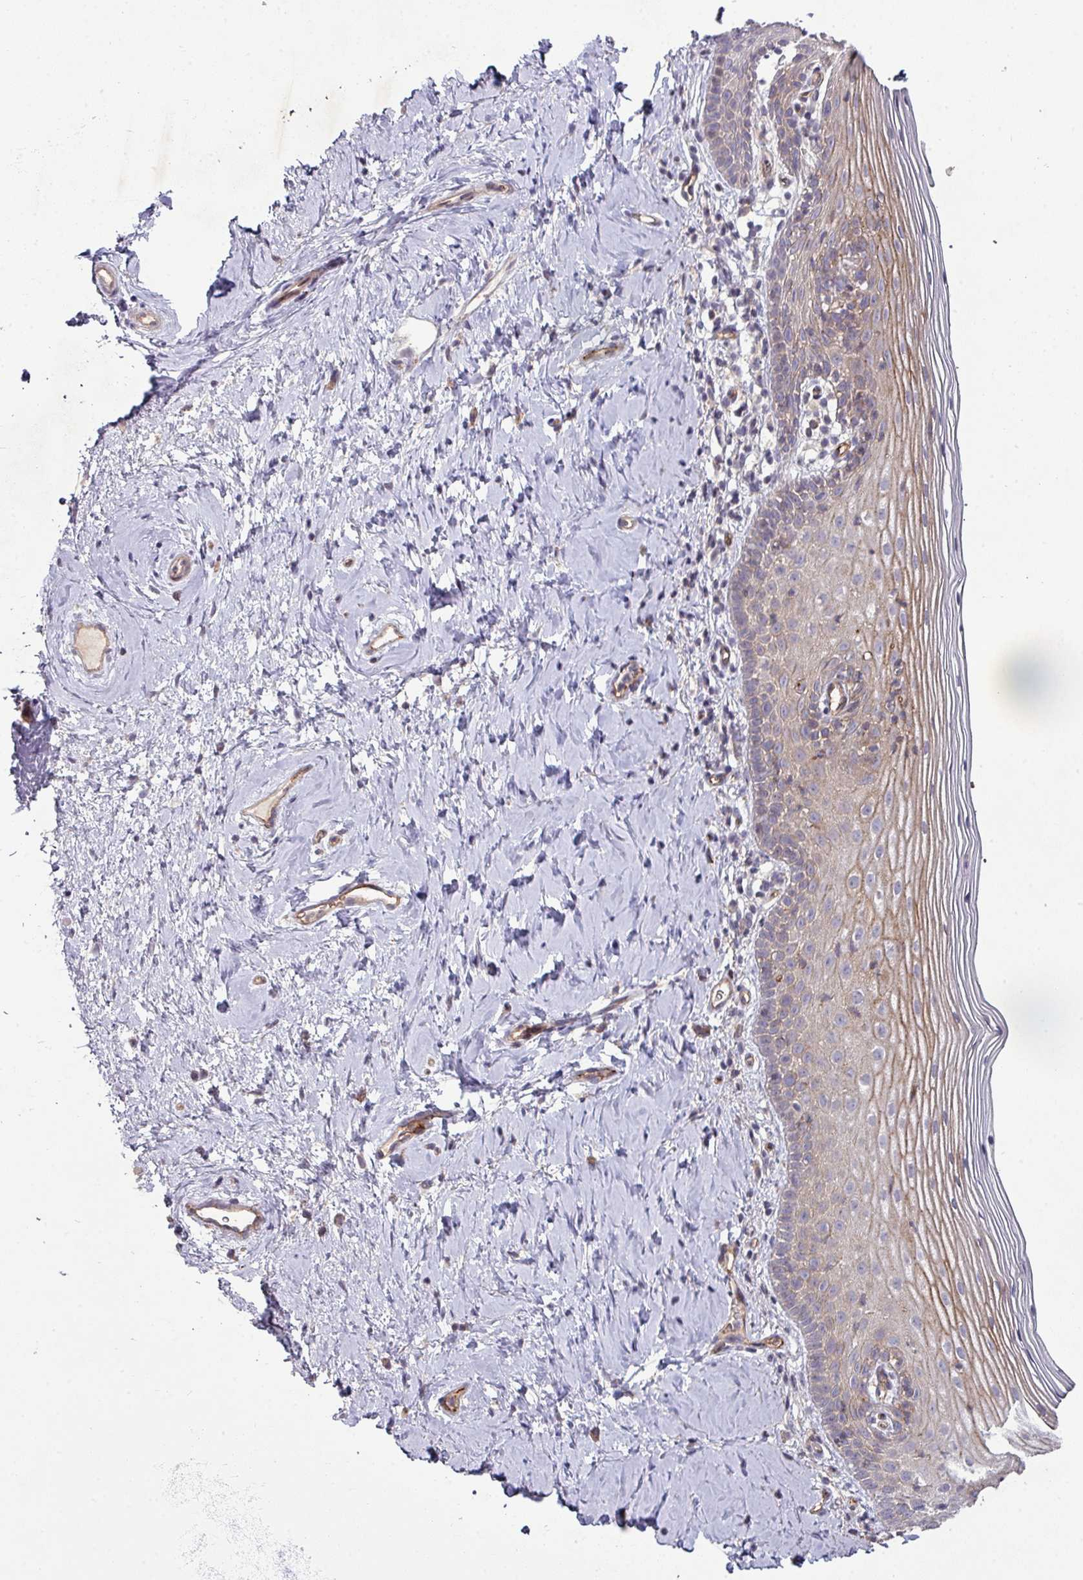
{"staining": {"intensity": "moderate", "quantity": "<25%", "location": "cytoplasmic/membranous"}, "tissue": "cervix", "cell_type": "Glandular cells", "image_type": "normal", "snomed": [{"axis": "morphology", "description": "Normal tissue, NOS"}, {"axis": "topography", "description": "Cervix"}], "caption": "Cervix stained for a protein (brown) shows moderate cytoplasmic/membranous positive expression in about <25% of glandular cells.", "gene": "RPL23A", "patient": {"sex": "female", "age": 44}}